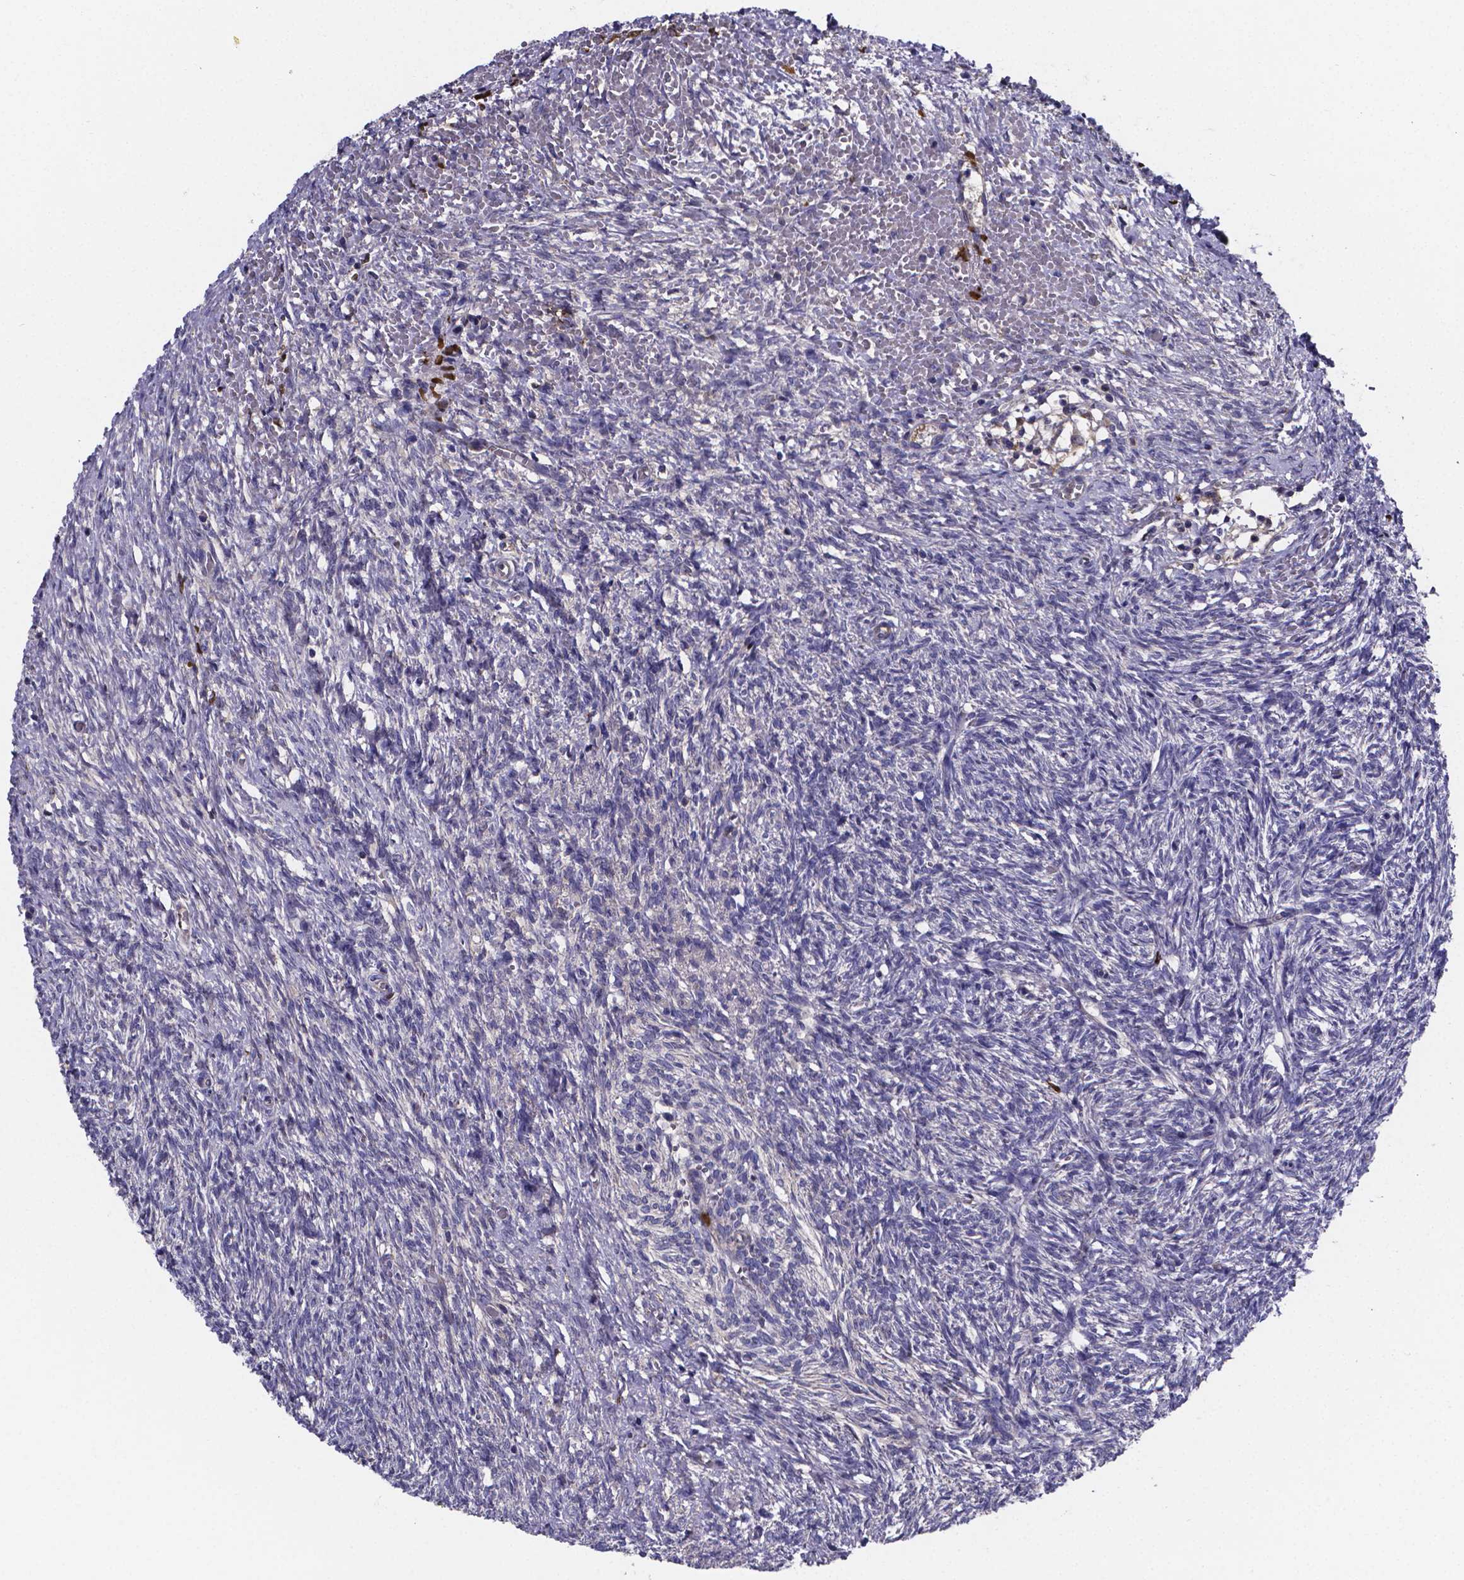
{"staining": {"intensity": "negative", "quantity": "none", "location": "none"}, "tissue": "ovary", "cell_type": "Ovarian stroma cells", "image_type": "normal", "snomed": [{"axis": "morphology", "description": "Normal tissue, NOS"}, {"axis": "topography", "description": "Ovary"}], "caption": "The immunohistochemistry (IHC) histopathology image has no significant expression in ovarian stroma cells of ovary.", "gene": "SFRP4", "patient": {"sex": "female", "age": 46}}